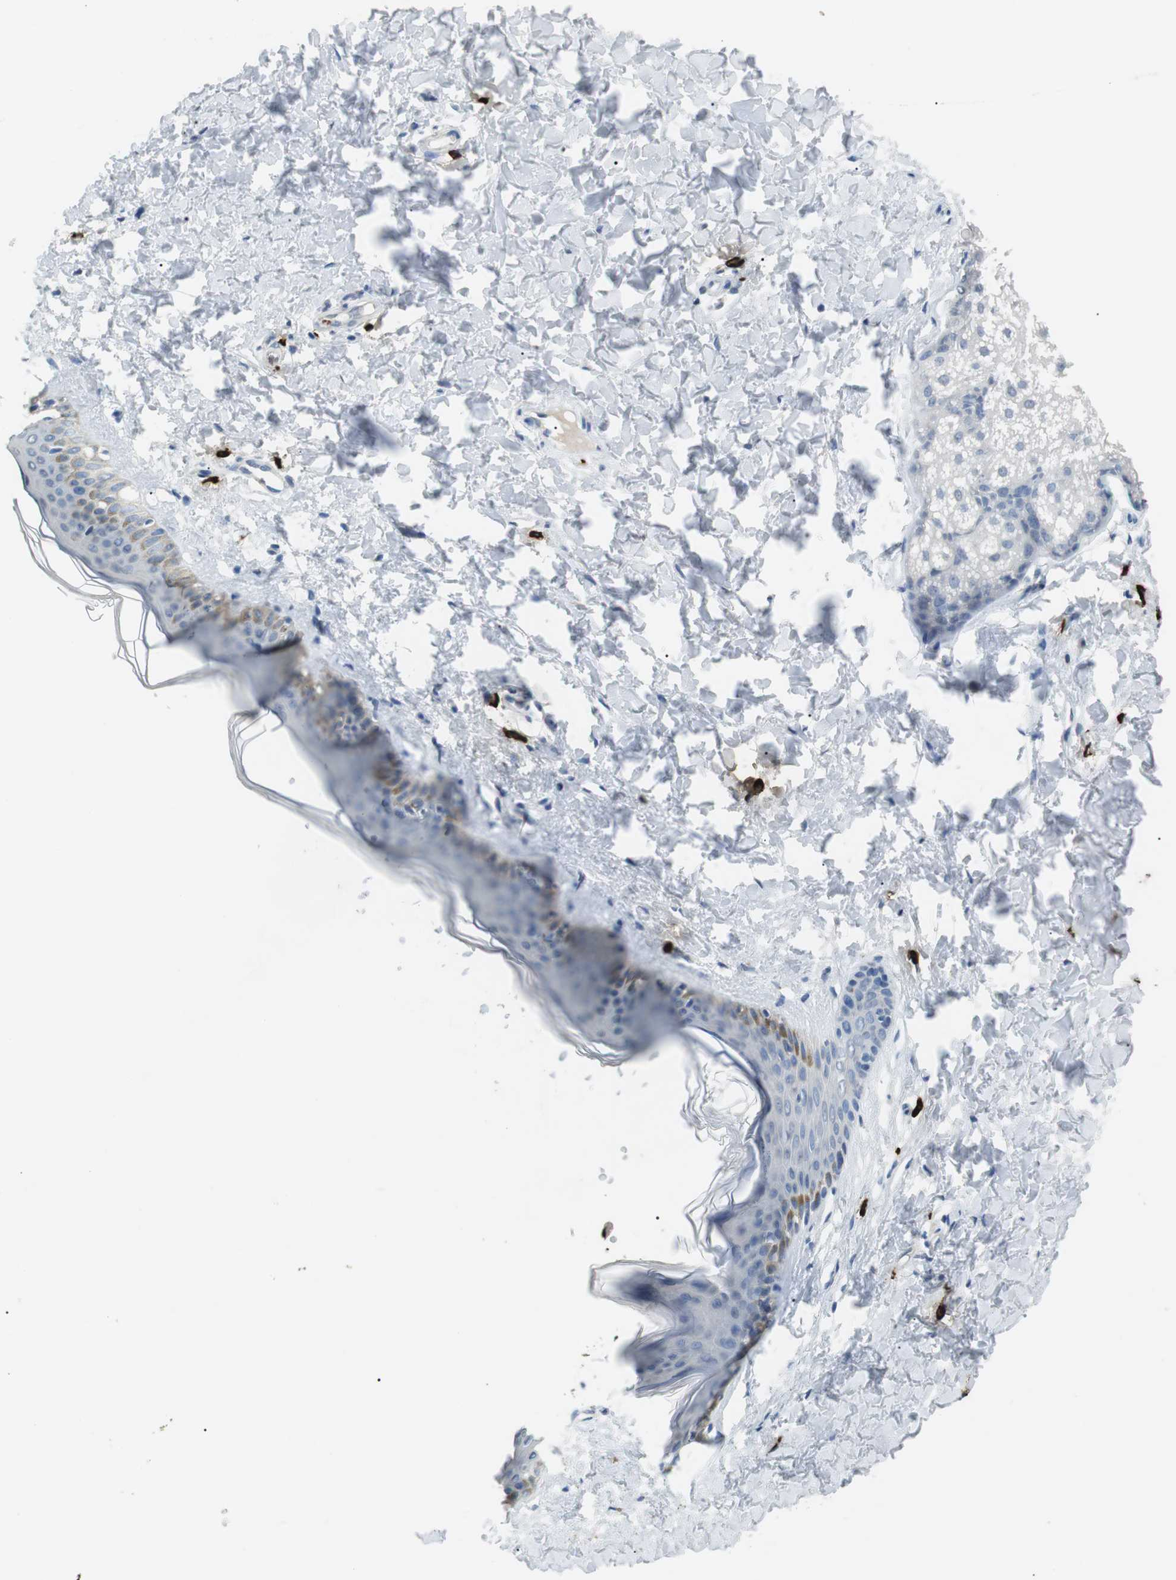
{"staining": {"intensity": "negative", "quantity": "none", "location": "none"}, "tissue": "skin", "cell_type": "Fibroblasts", "image_type": "normal", "snomed": [{"axis": "morphology", "description": "Normal tissue, NOS"}, {"axis": "topography", "description": "Skin"}], "caption": "Immunohistochemical staining of normal skin shows no significant positivity in fibroblasts.", "gene": "GZMM", "patient": {"sex": "female", "age": 41}}